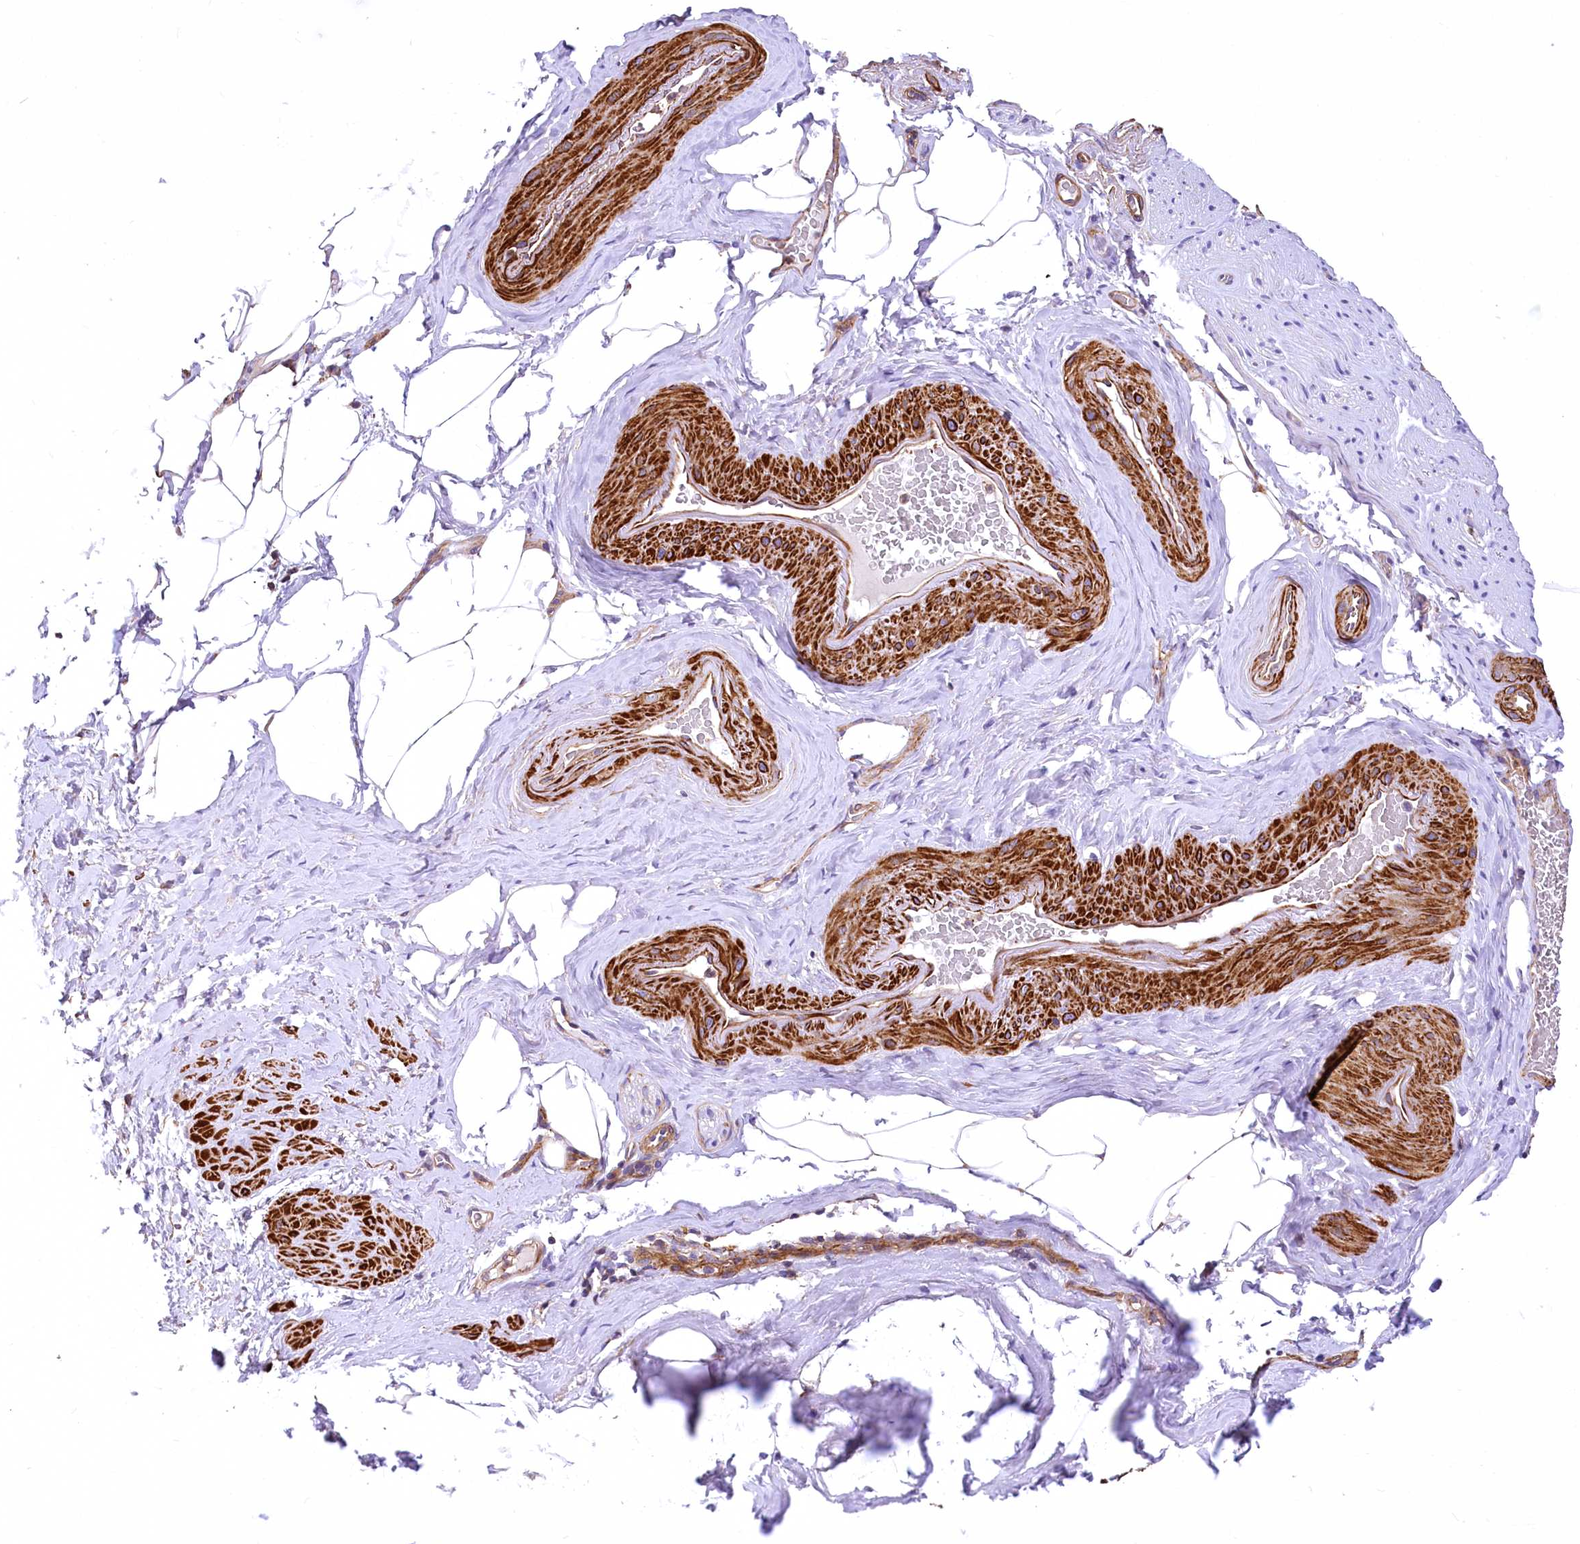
{"staining": {"intensity": "negative", "quantity": "none", "location": "none"}, "tissue": "adipose tissue", "cell_type": "Adipocytes", "image_type": "normal", "snomed": [{"axis": "morphology", "description": "Normal tissue, NOS"}, {"axis": "morphology", "description": "Adenocarcinoma, Low grade"}, {"axis": "topography", "description": "Prostate"}, {"axis": "topography", "description": "Peripheral nerve tissue"}], "caption": "The immunohistochemistry micrograph has no significant expression in adipocytes of adipose tissue. (DAB (3,3'-diaminobenzidine) immunohistochemistry (IHC), high magnification).", "gene": "DPP3", "patient": {"sex": "male", "age": 63}}